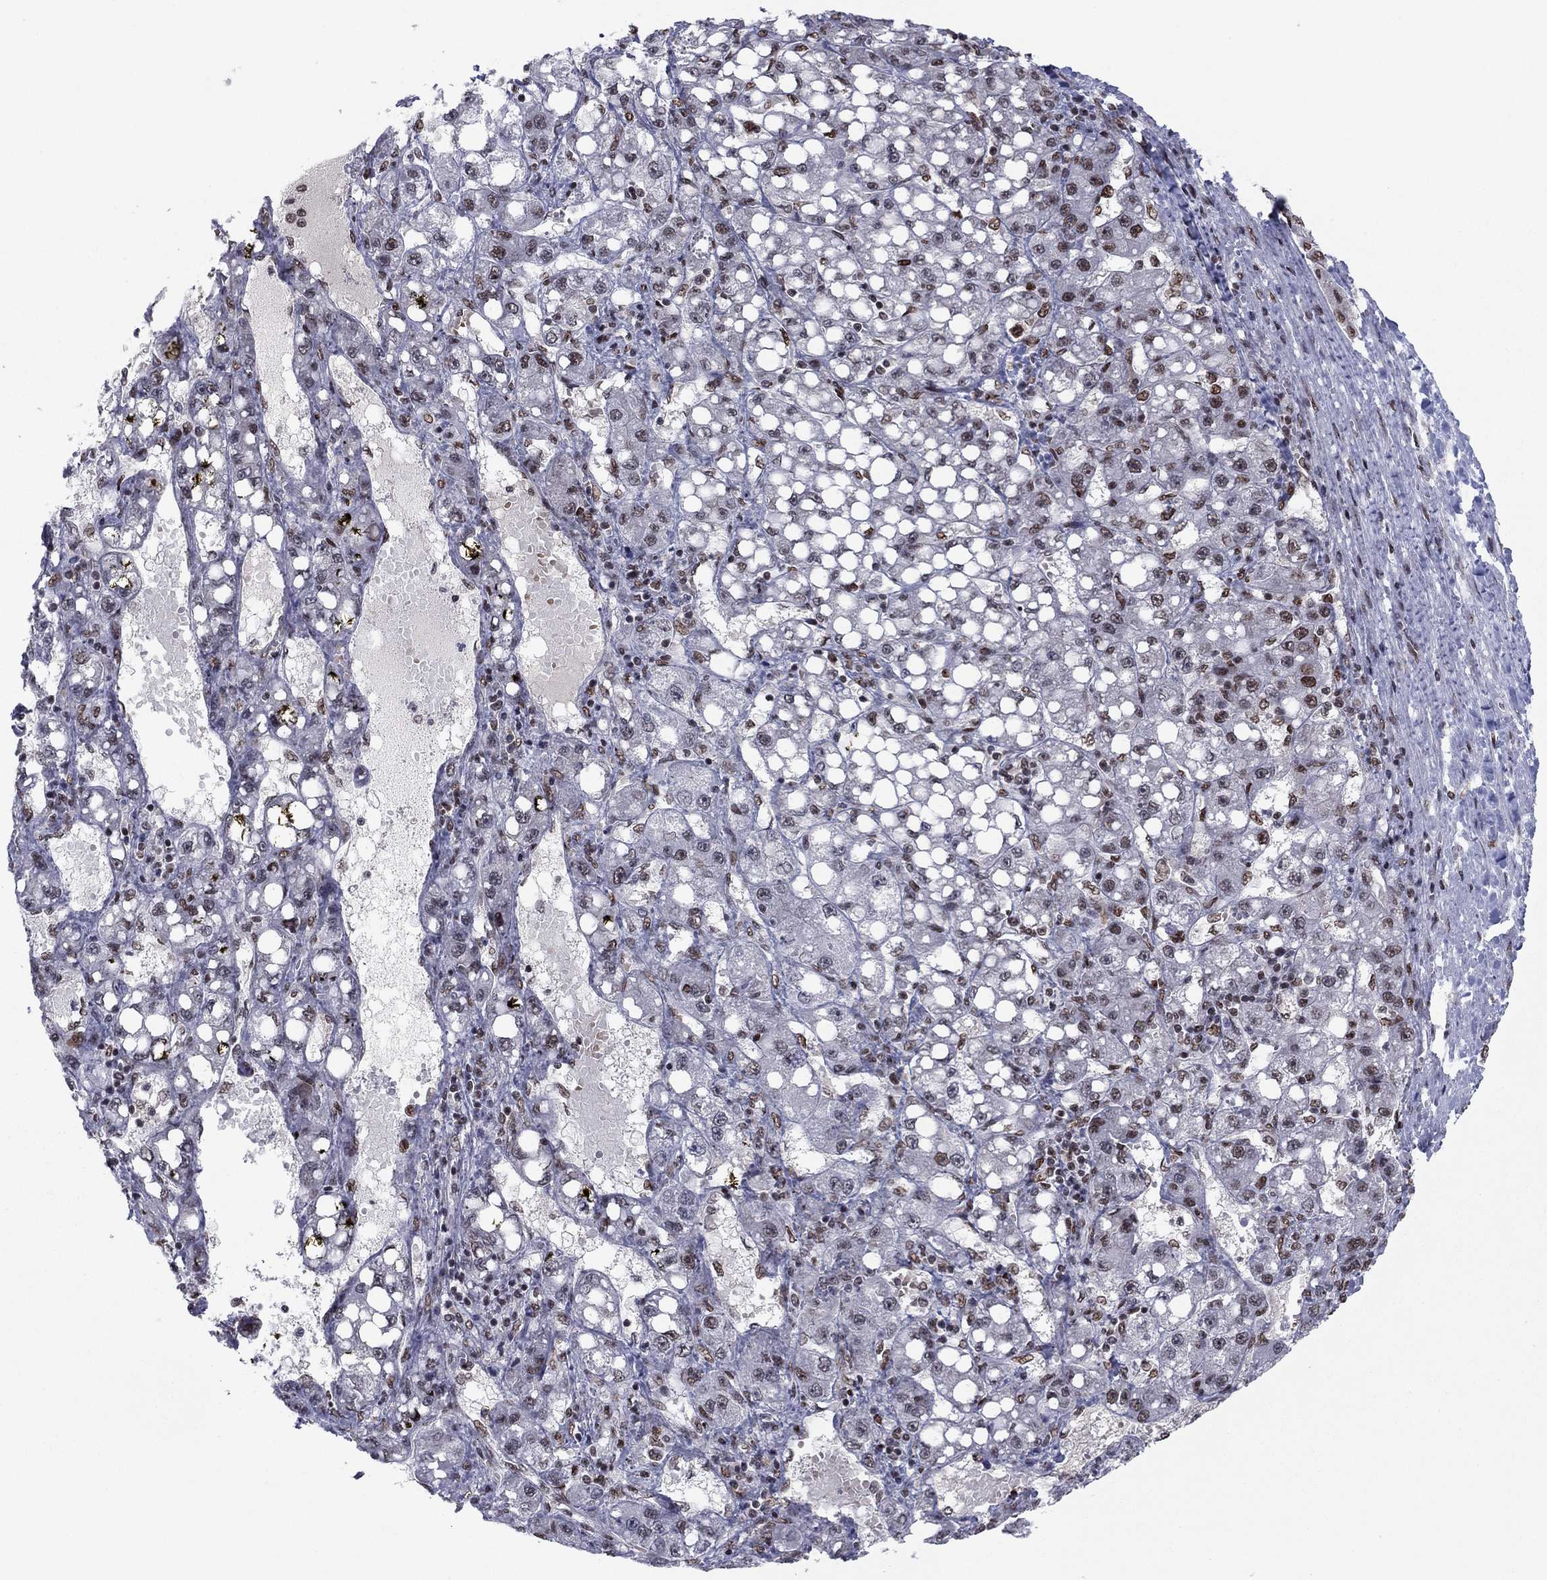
{"staining": {"intensity": "moderate", "quantity": "25%-75%", "location": "nuclear"}, "tissue": "liver cancer", "cell_type": "Tumor cells", "image_type": "cancer", "snomed": [{"axis": "morphology", "description": "Carcinoma, Hepatocellular, NOS"}, {"axis": "topography", "description": "Liver"}], "caption": "Immunohistochemical staining of liver cancer (hepatocellular carcinoma) exhibits medium levels of moderate nuclear staining in about 25%-75% of tumor cells.", "gene": "USP54", "patient": {"sex": "female", "age": 65}}